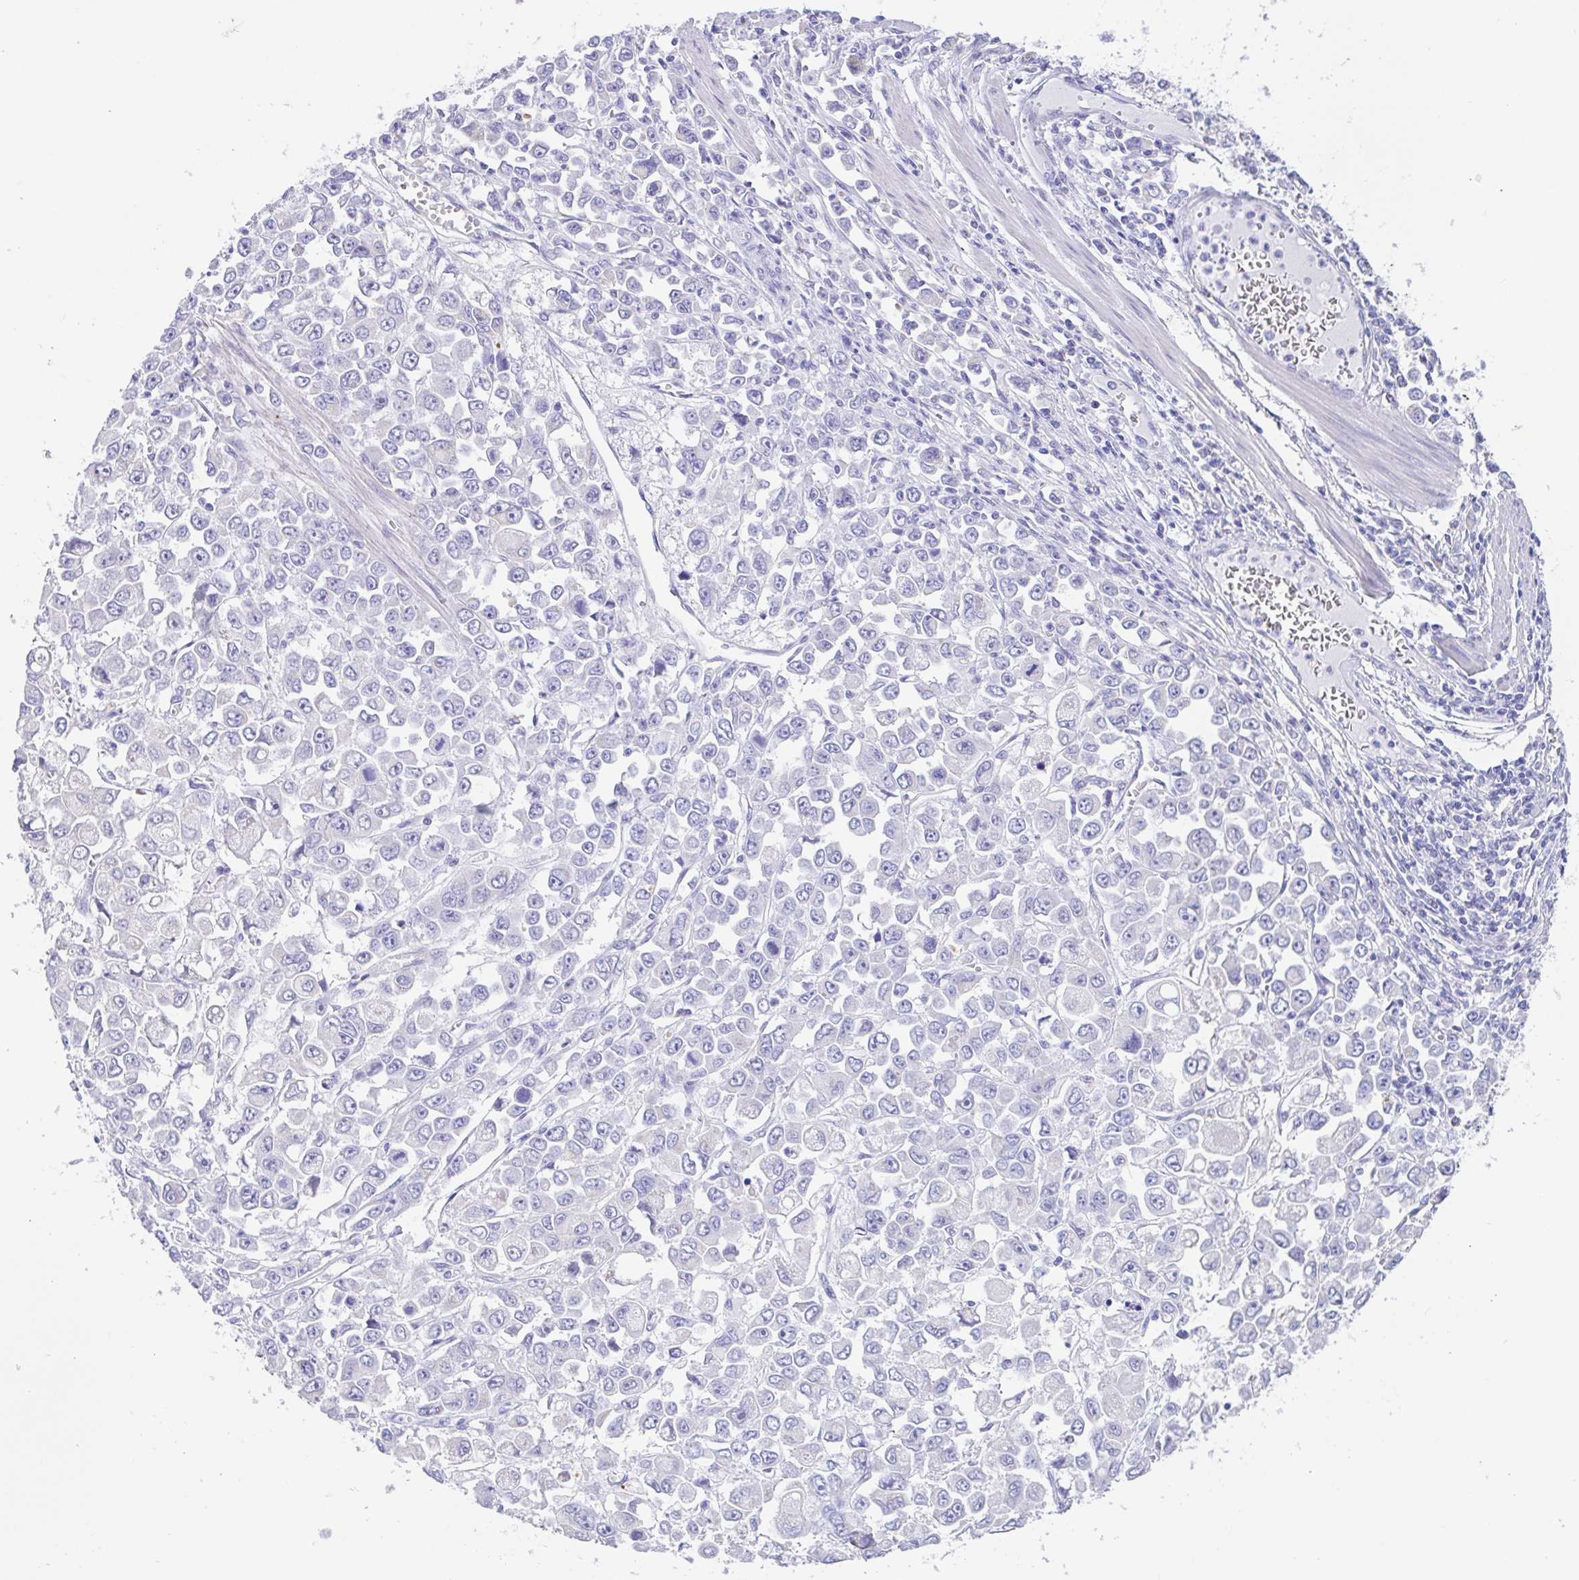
{"staining": {"intensity": "negative", "quantity": "none", "location": "none"}, "tissue": "stomach cancer", "cell_type": "Tumor cells", "image_type": "cancer", "snomed": [{"axis": "morphology", "description": "Adenocarcinoma, NOS"}, {"axis": "topography", "description": "Stomach, upper"}], "caption": "Image shows no protein staining in tumor cells of stomach adenocarcinoma tissue.", "gene": "SCG3", "patient": {"sex": "male", "age": 70}}